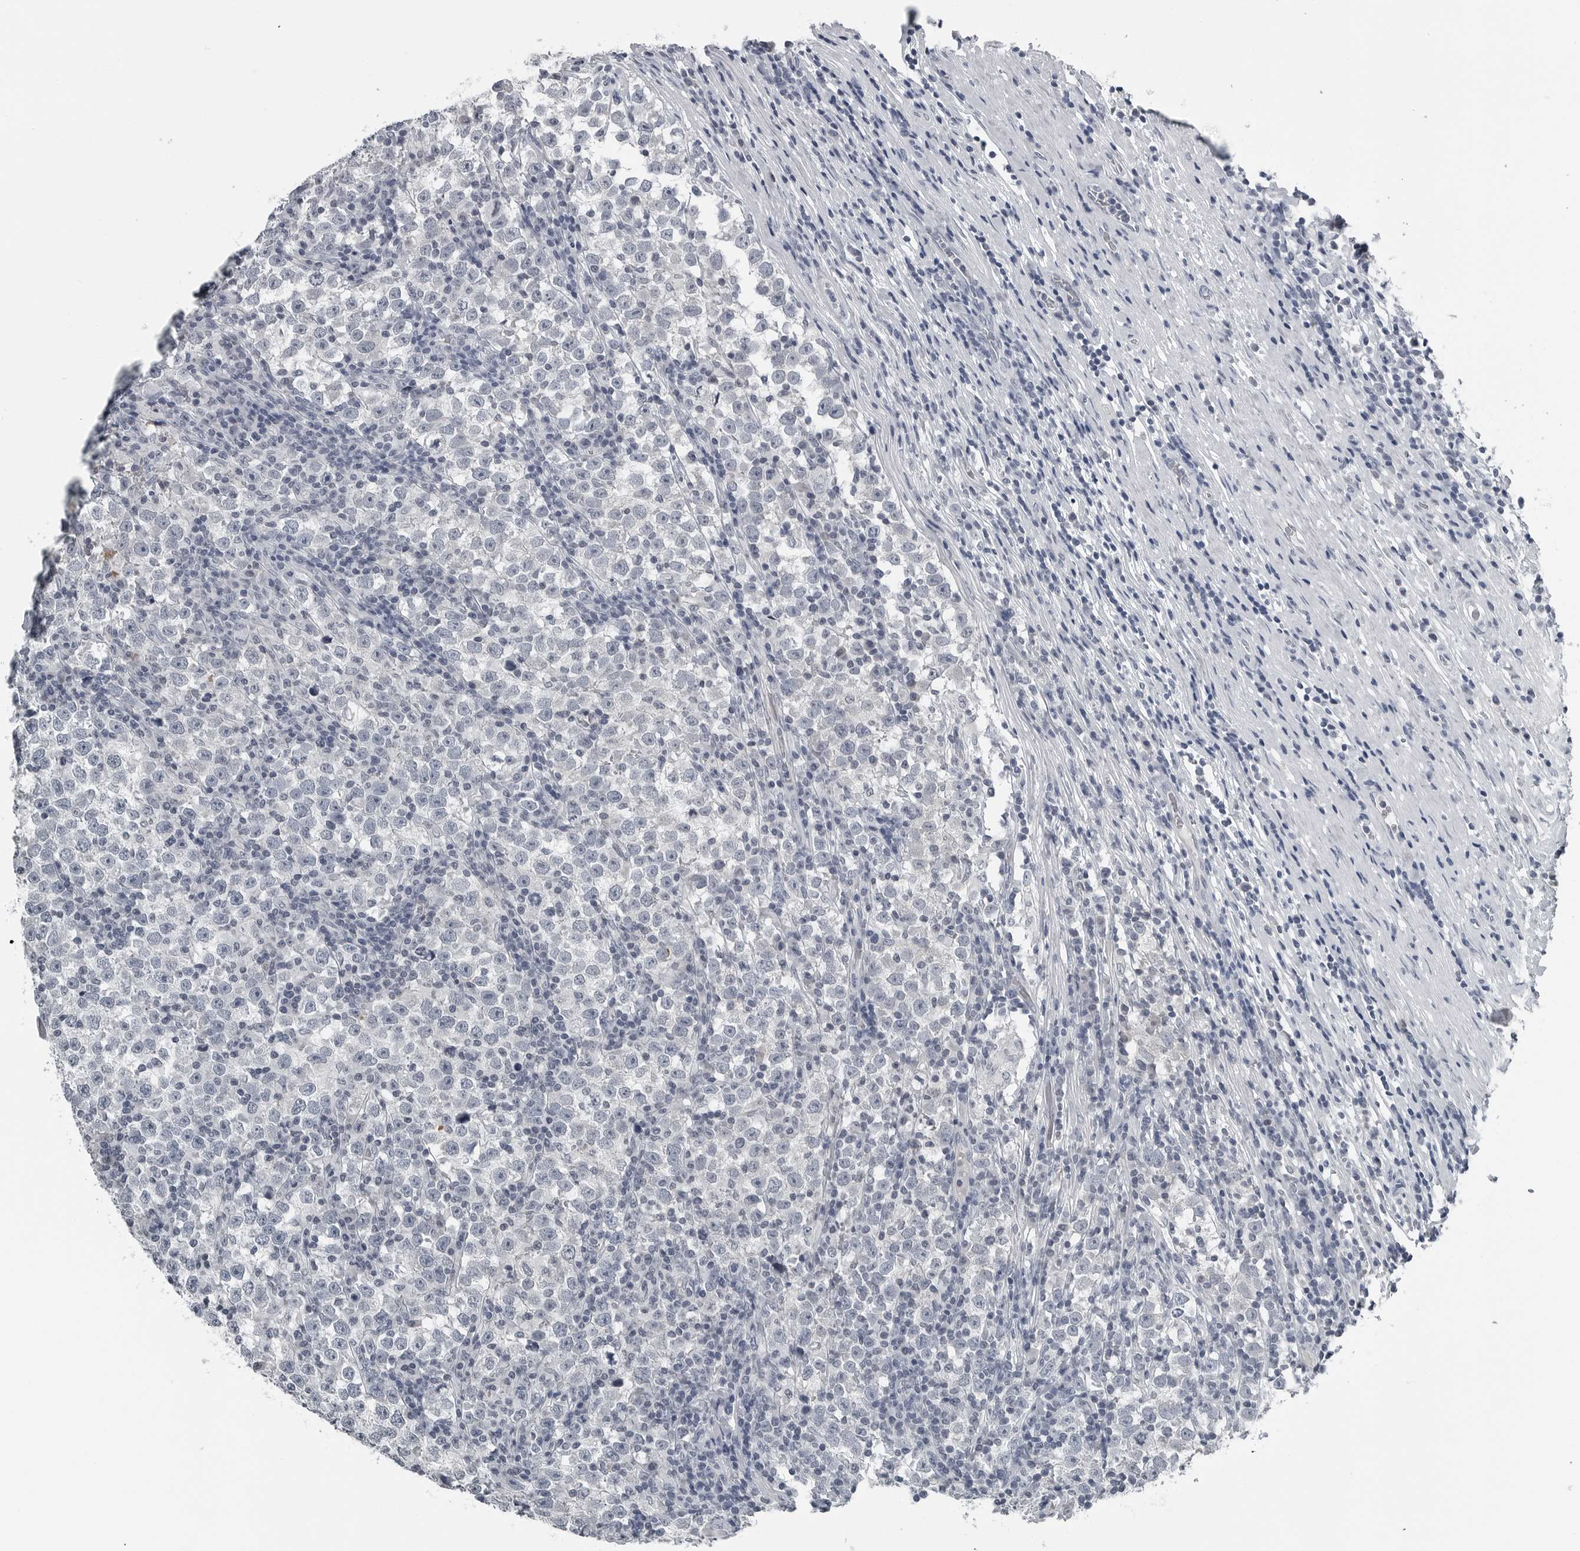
{"staining": {"intensity": "negative", "quantity": "none", "location": "none"}, "tissue": "testis cancer", "cell_type": "Tumor cells", "image_type": "cancer", "snomed": [{"axis": "morphology", "description": "Normal tissue, NOS"}, {"axis": "morphology", "description": "Seminoma, NOS"}, {"axis": "topography", "description": "Testis"}], "caption": "A micrograph of human testis cancer is negative for staining in tumor cells. The staining is performed using DAB brown chromogen with nuclei counter-stained in using hematoxylin.", "gene": "SPINK1", "patient": {"sex": "male", "age": 43}}